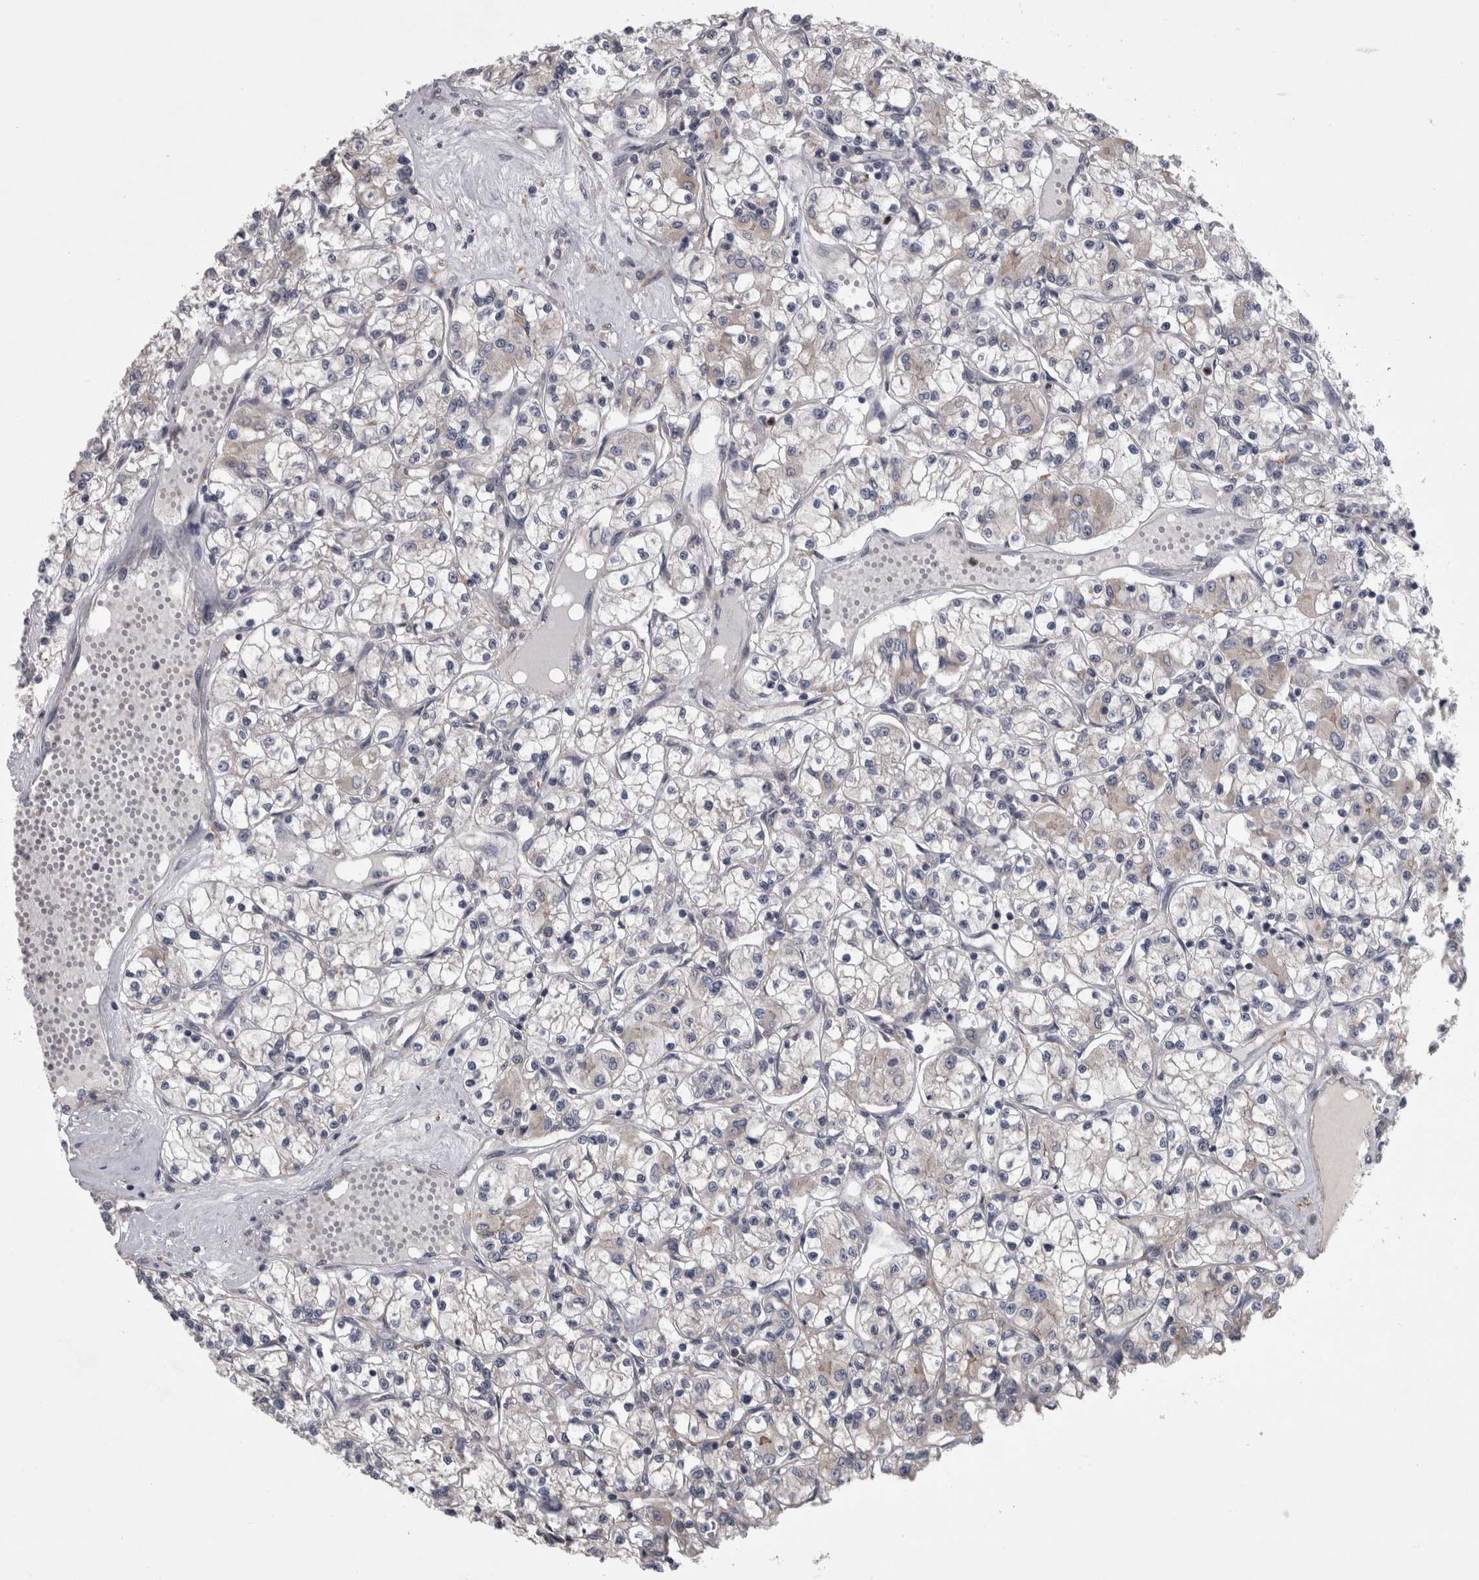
{"staining": {"intensity": "negative", "quantity": "none", "location": "none"}, "tissue": "renal cancer", "cell_type": "Tumor cells", "image_type": "cancer", "snomed": [{"axis": "morphology", "description": "Adenocarcinoma, NOS"}, {"axis": "topography", "description": "Kidney"}], "caption": "Tumor cells are negative for protein expression in human adenocarcinoma (renal).", "gene": "PRKCI", "patient": {"sex": "female", "age": 59}}